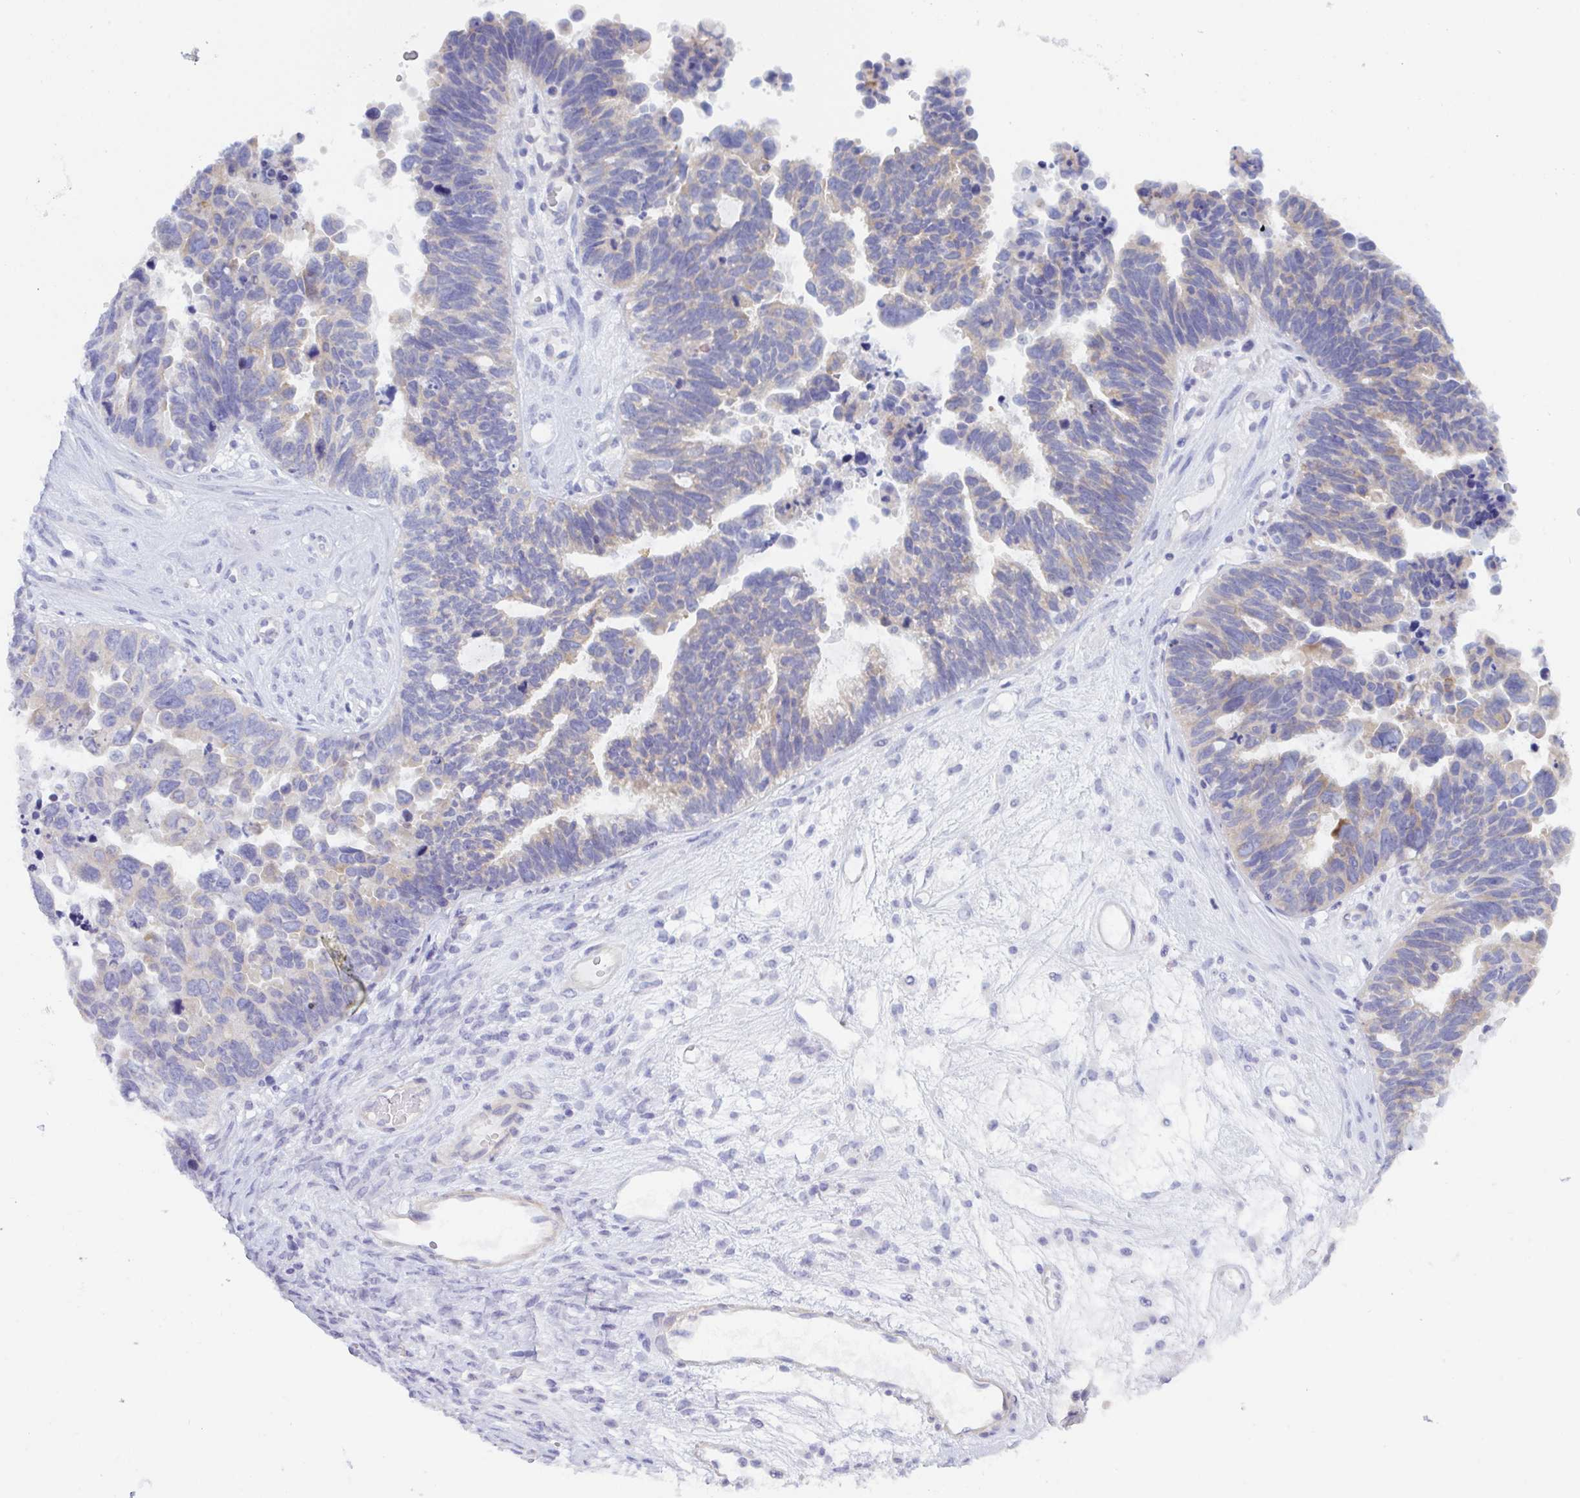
{"staining": {"intensity": "moderate", "quantity": "<25%", "location": "cytoplasmic/membranous"}, "tissue": "ovarian cancer", "cell_type": "Tumor cells", "image_type": "cancer", "snomed": [{"axis": "morphology", "description": "Cystadenocarcinoma, serous, NOS"}, {"axis": "topography", "description": "Ovary"}], "caption": "Serous cystadenocarcinoma (ovarian) tissue exhibits moderate cytoplasmic/membranous staining in about <25% of tumor cells, visualized by immunohistochemistry. The protein of interest is stained brown, and the nuclei are stained in blue (DAB IHC with brightfield microscopy, high magnification).", "gene": "CEP170B", "patient": {"sex": "female", "age": 60}}